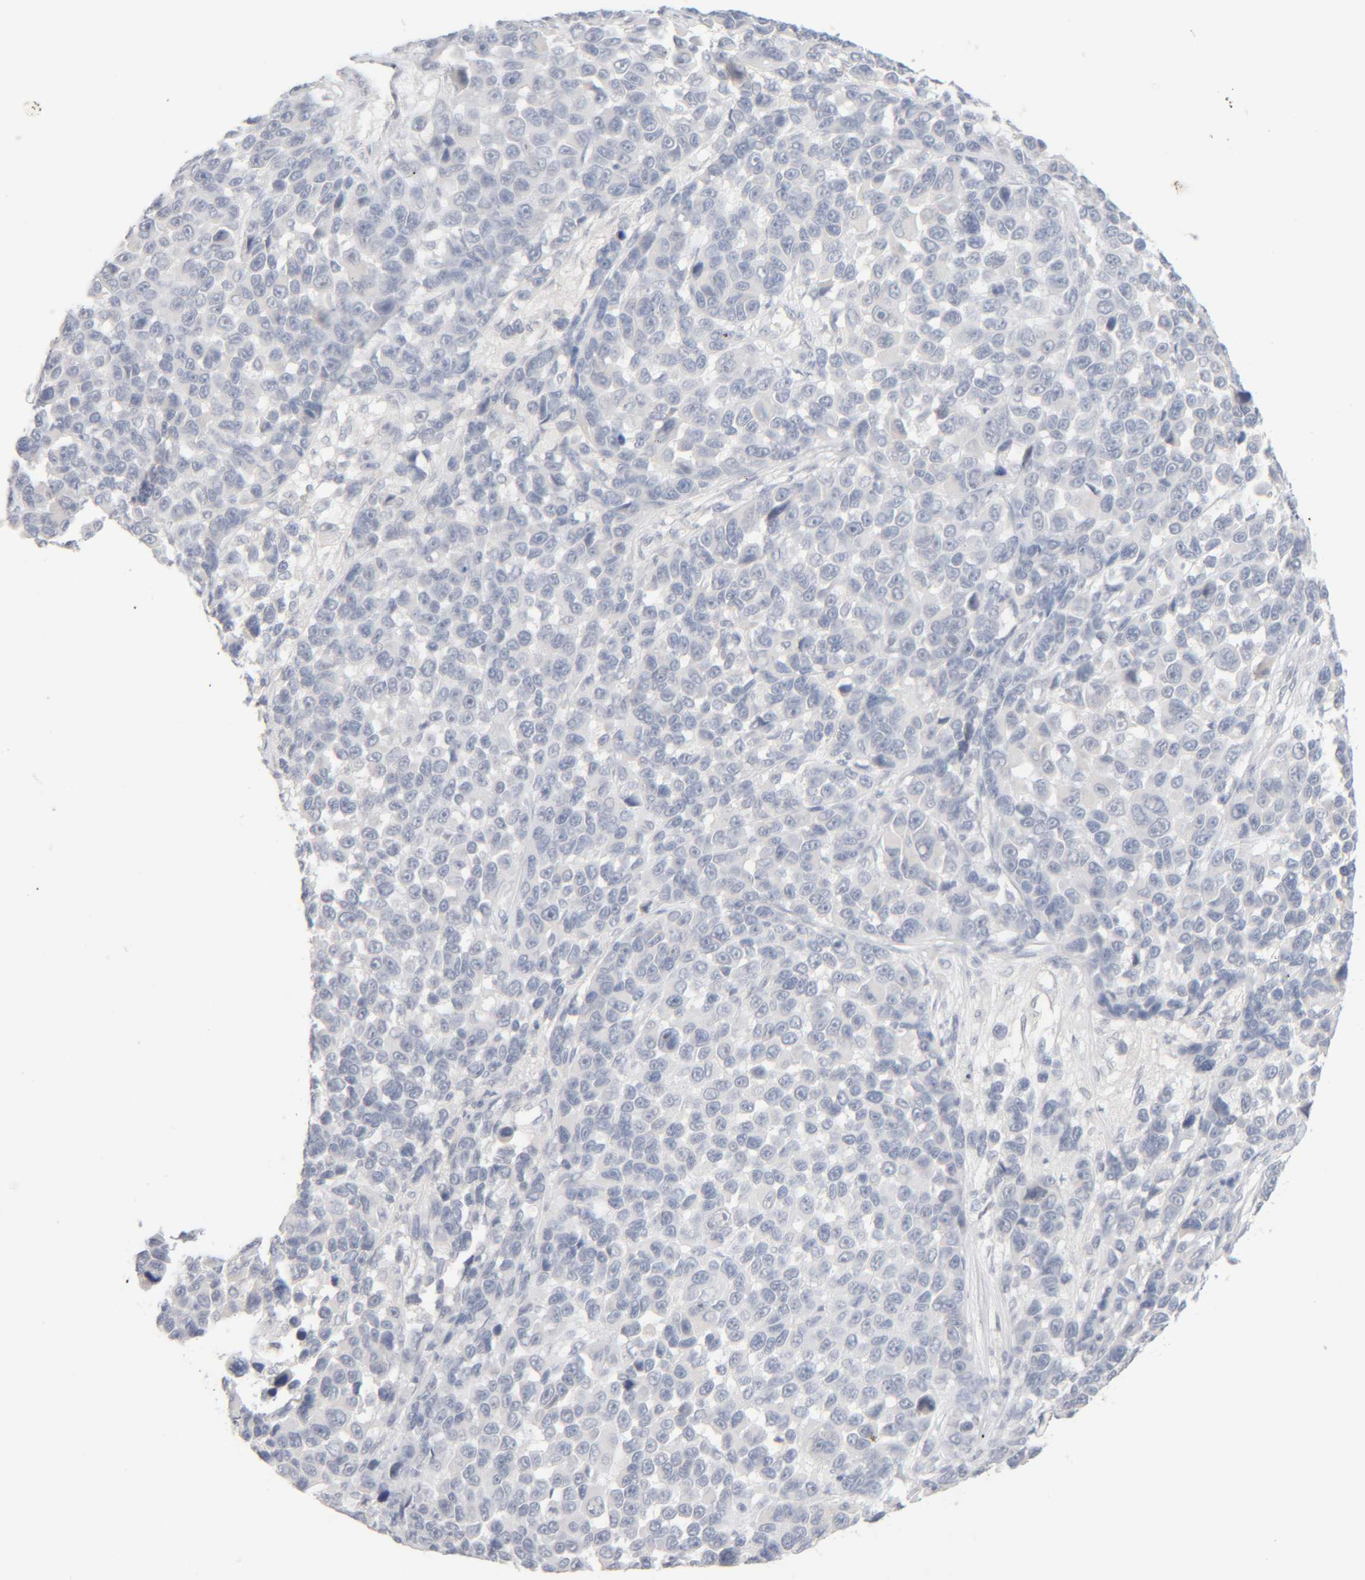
{"staining": {"intensity": "negative", "quantity": "none", "location": "none"}, "tissue": "melanoma", "cell_type": "Tumor cells", "image_type": "cancer", "snomed": [{"axis": "morphology", "description": "Malignant melanoma, NOS"}, {"axis": "topography", "description": "Skin"}], "caption": "Immunohistochemistry (IHC) histopathology image of human melanoma stained for a protein (brown), which demonstrates no staining in tumor cells.", "gene": "RIDA", "patient": {"sex": "male", "age": 53}}